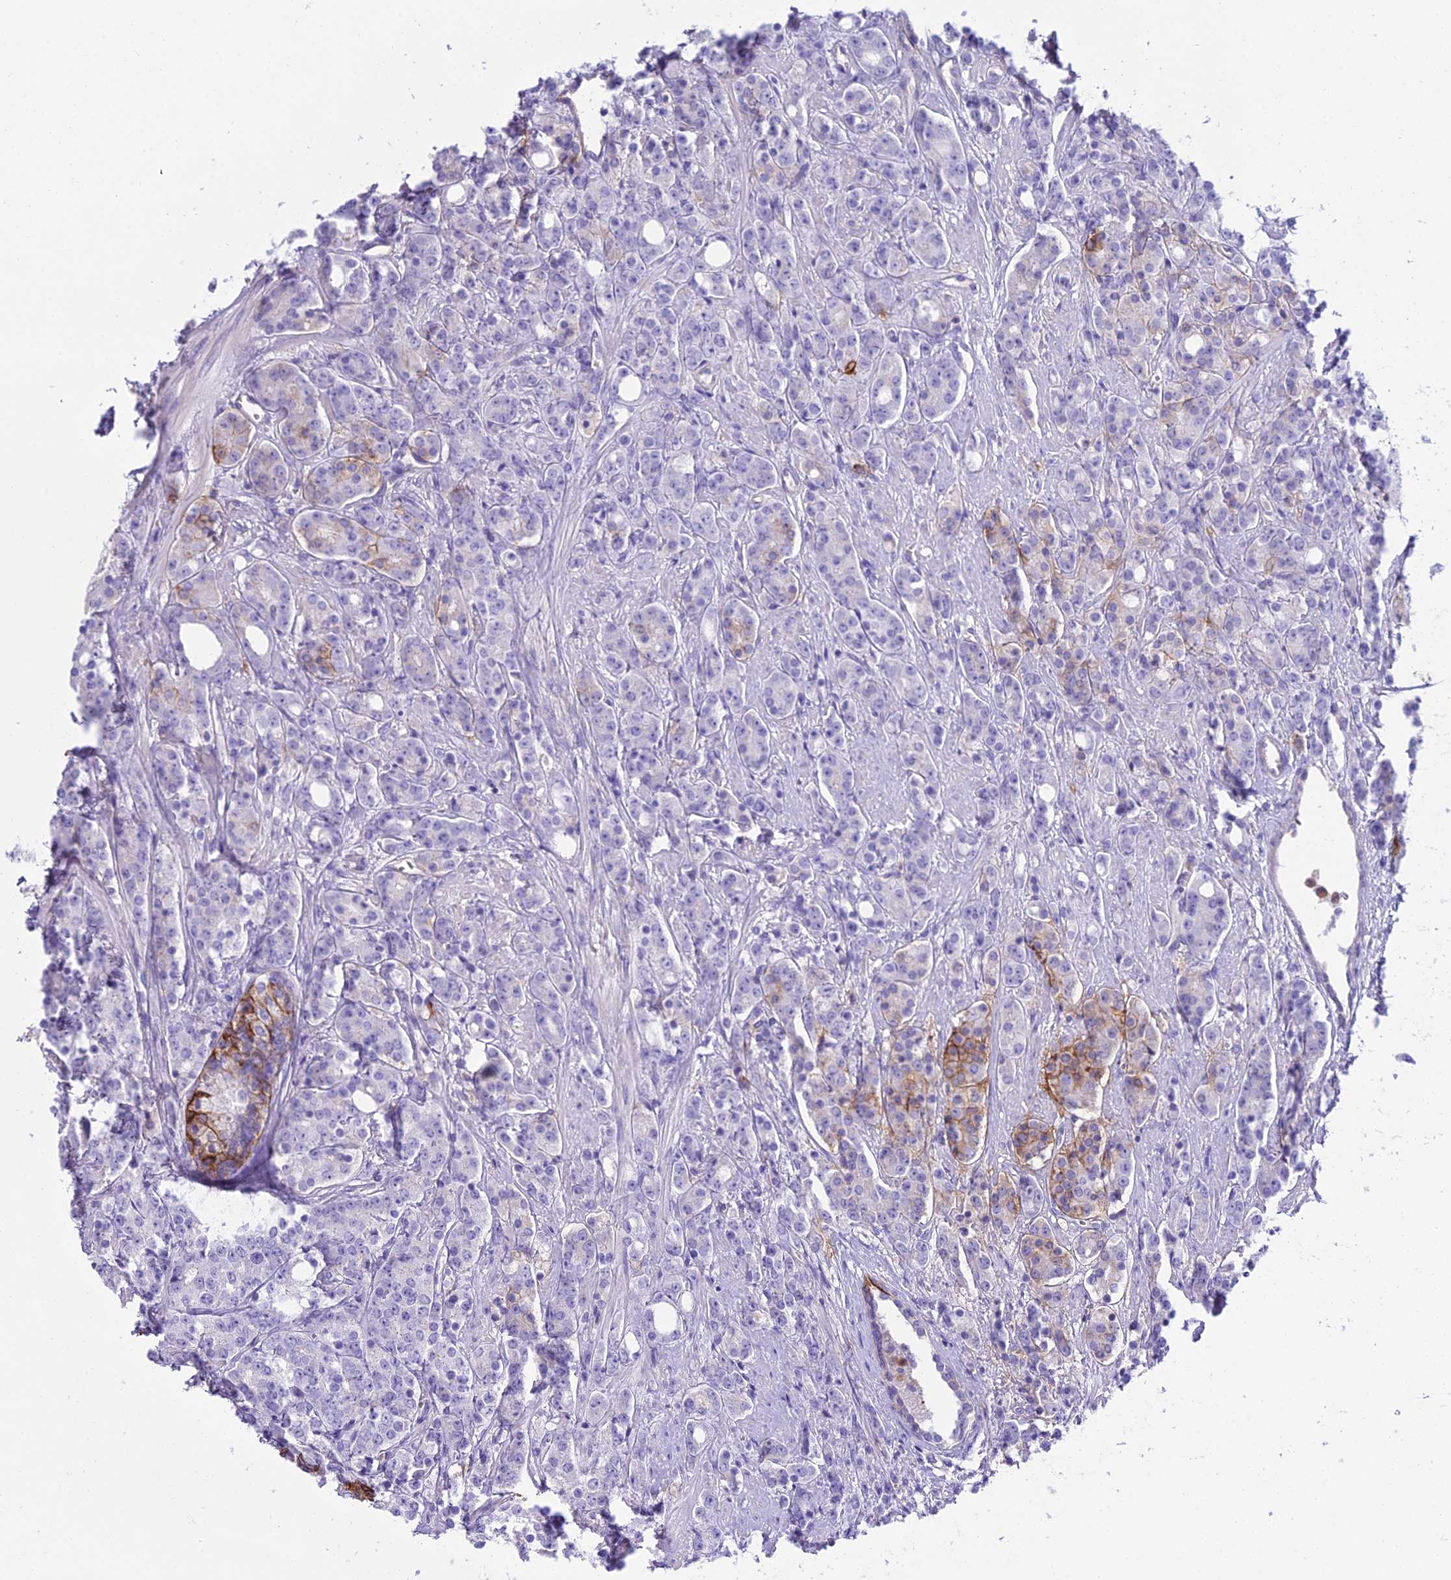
{"staining": {"intensity": "moderate", "quantity": "<25%", "location": "cytoplasmic/membranous"}, "tissue": "prostate cancer", "cell_type": "Tumor cells", "image_type": "cancer", "snomed": [{"axis": "morphology", "description": "Adenocarcinoma, High grade"}, {"axis": "topography", "description": "Prostate"}], "caption": "Moderate cytoplasmic/membranous positivity for a protein is seen in about <25% of tumor cells of prostate cancer using immunohistochemistry.", "gene": "OR1Q1", "patient": {"sex": "male", "age": 62}}